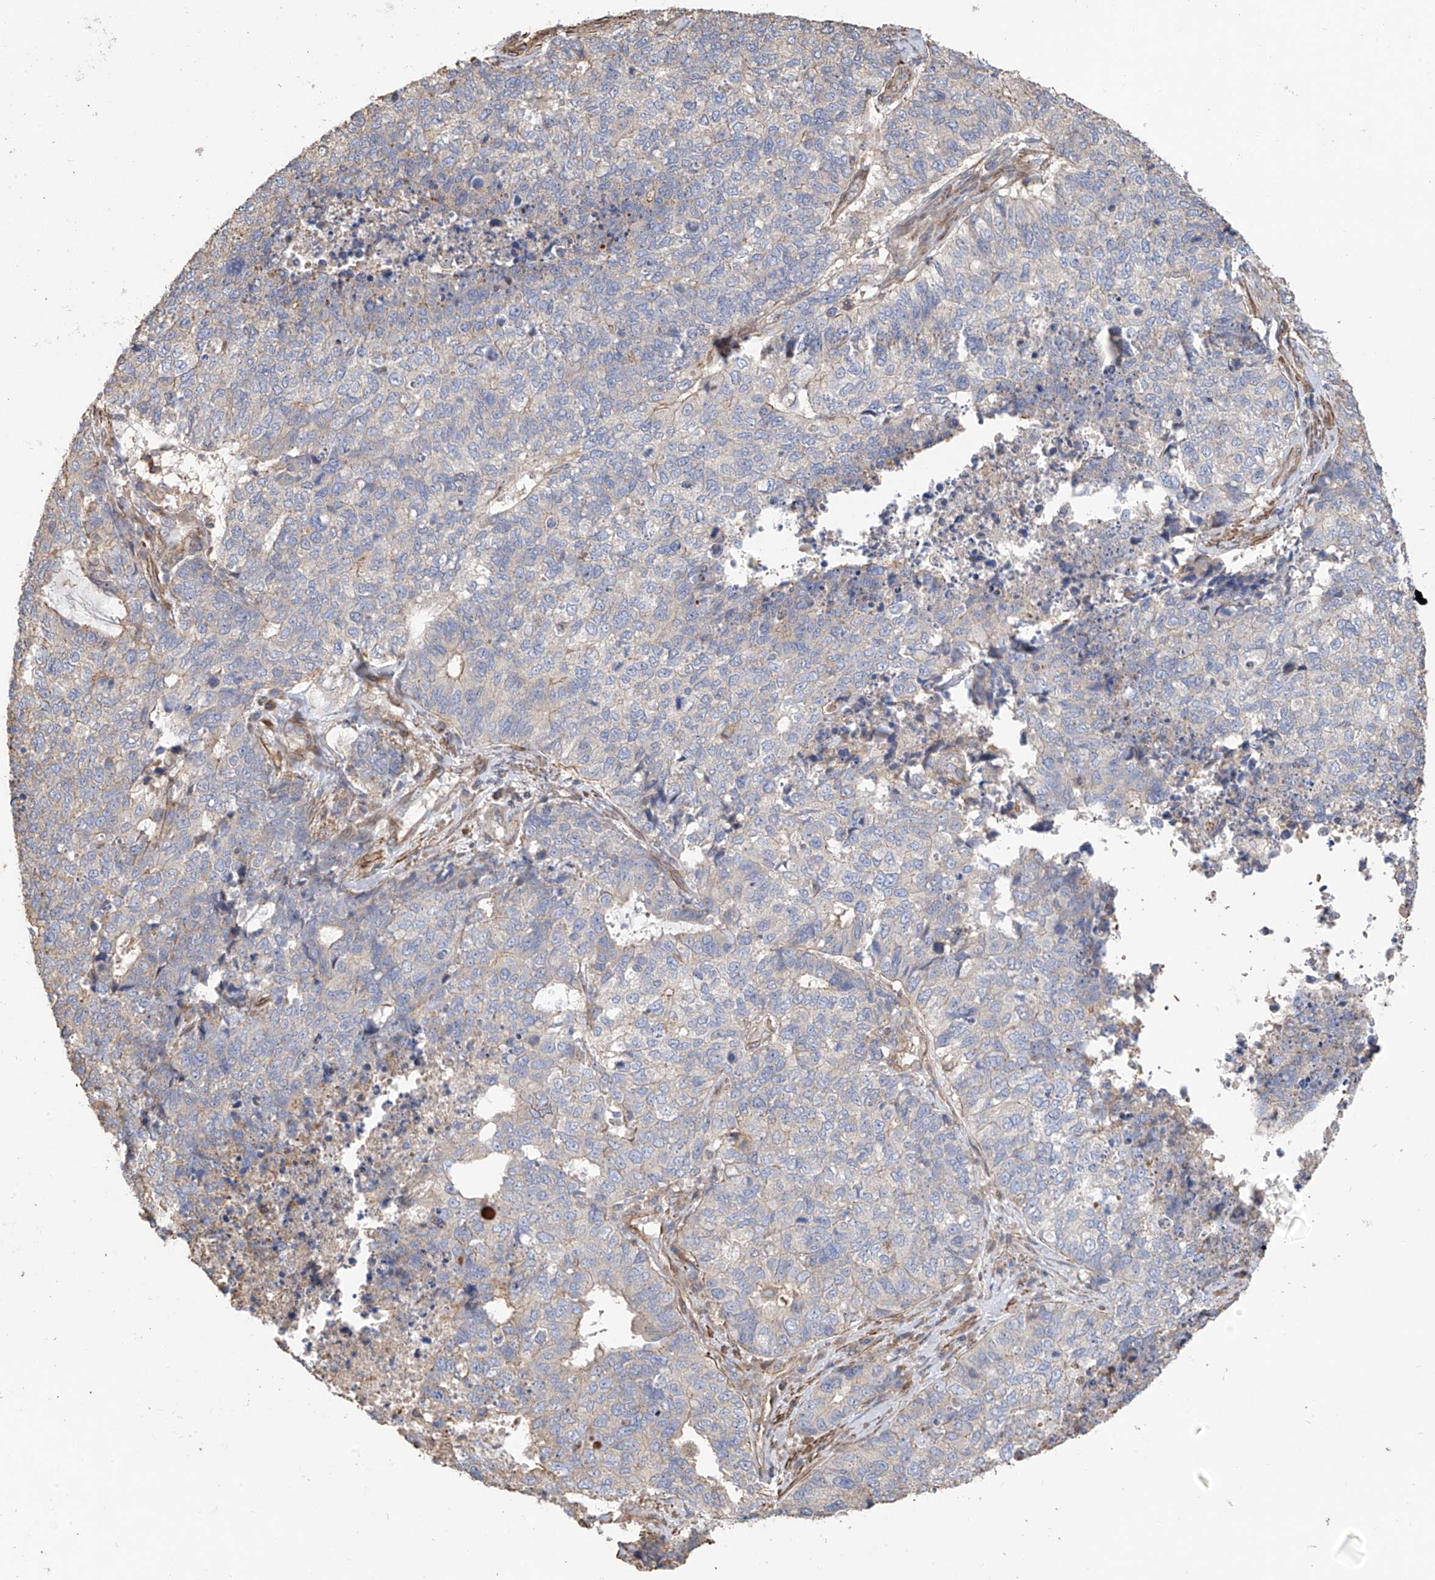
{"staining": {"intensity": "negative", "quantity": "none", "location": "none"}, "tissue": "cervical cancer", "cell_type": "Tumor cells", "image_type": "cancer", "snomed": [{"axis": "morphology", "description": "Squamous cell carcinoma, NOS"}, {"axis": "topography", "description": "Cervix"}], "caption": "DAB (3,3'-diaminobenzidine) immunohistochemical staining of human cervical cancer demonstrates no significant staining in tumor cells. The staining is performed using DAB (3,3'-diaminobenzidine) brown chromogen with nuclei counter-stained in using hematoxylin.", "gene": "SLC43A3", "patient": {"sex": "female", "age": 63}}